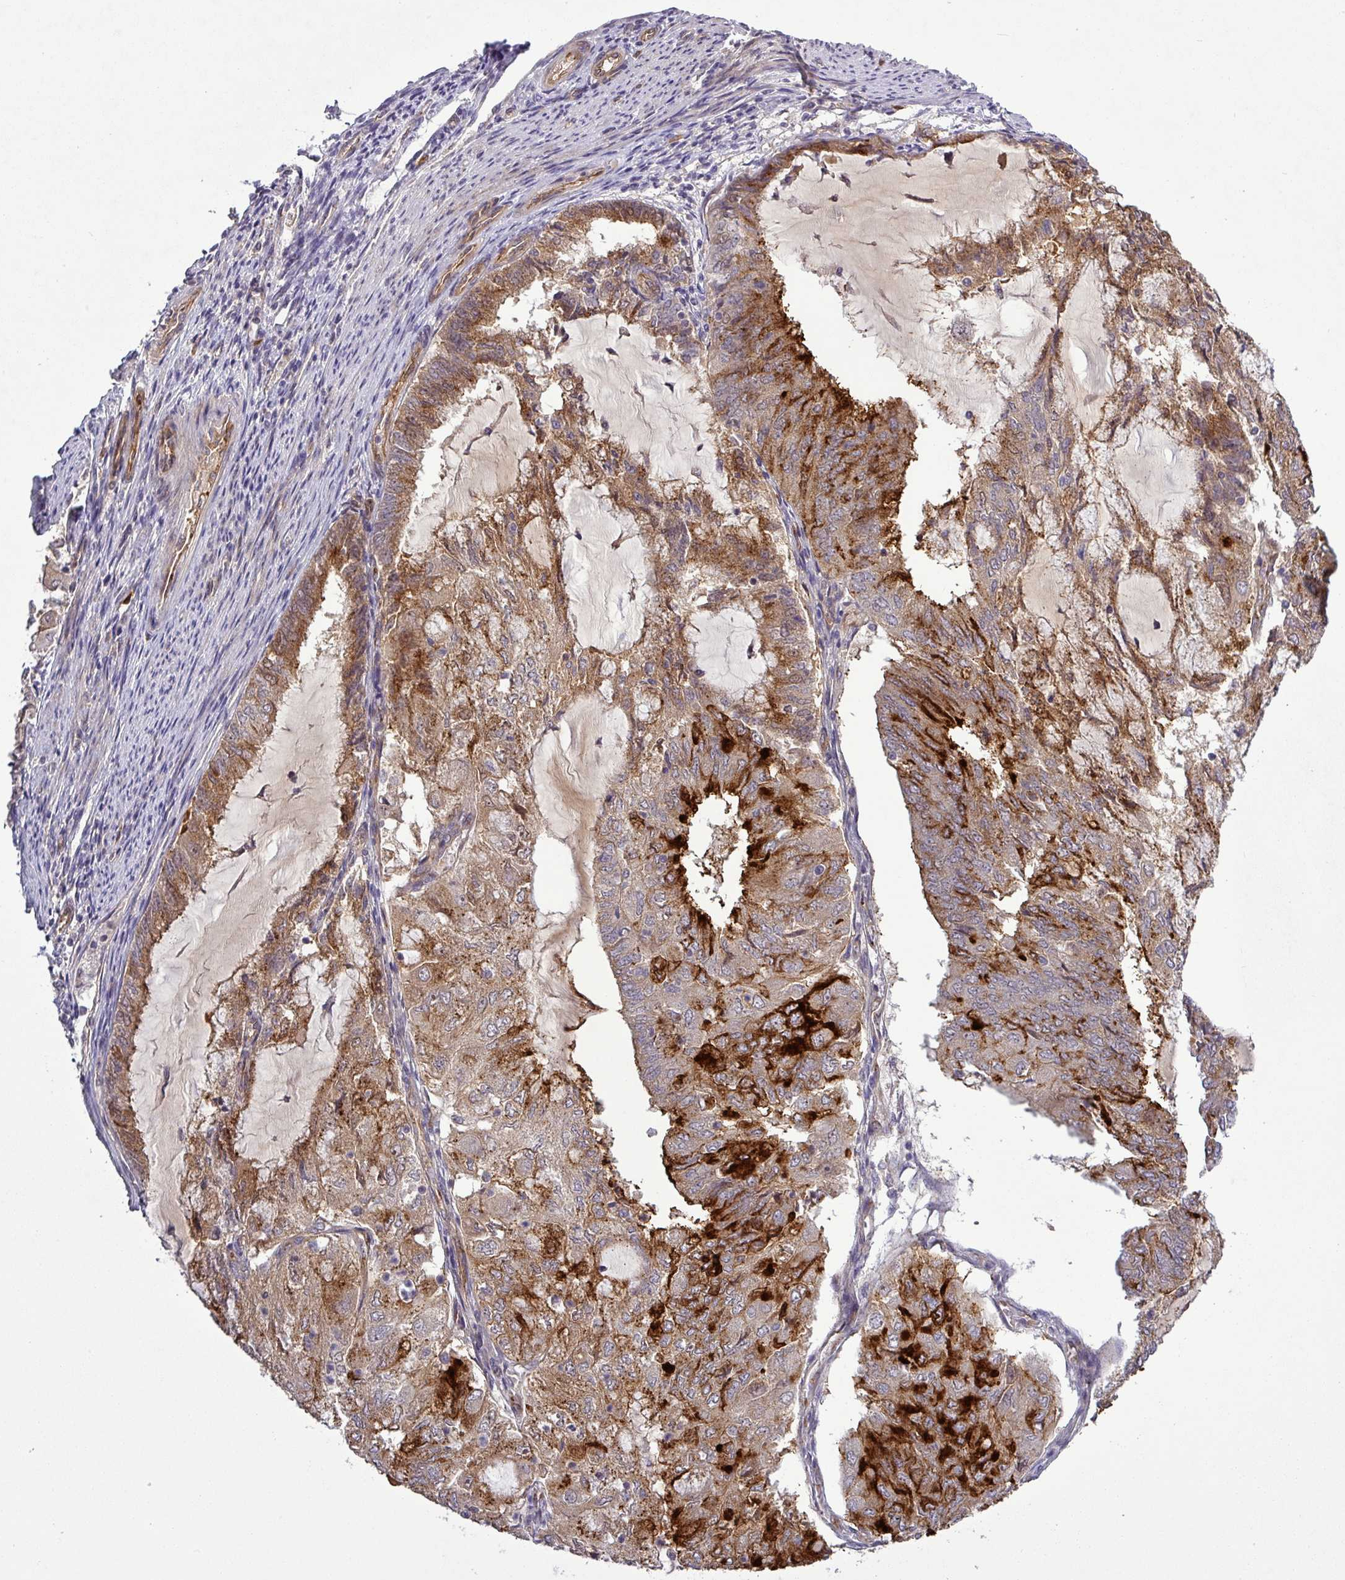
{"staining": {"intensity": "strong", "quantity": "25%-75%", "location": "cytoplasmic/membranous"}, "tissue": "endometrial cancer", "cell_type": "Tumor cells", "image_type": "cancer", "snomed": [{"axis": "morphology", "description": "Adenocarcinoma, NOS"}, {"axis": "topography", "description": "Endometrium"}], "caption": "DAB (3,3'-diaminobenzidine) immunohistochemical staining of human endometrial cancer (adenocarcinoma) exhibits strong cytoplasmic/membranous protein expression in approximately 25%-75% of tumor cells. The staining was performed using DAB (3,3'-diaminobenzidine) to visualize the protein expression in brown, while the nuclei were stained in blue with hematoxylin (Magnification: 20x).", "gene": "PCDH1", "patient": {"sex": "female", "age": 81}}